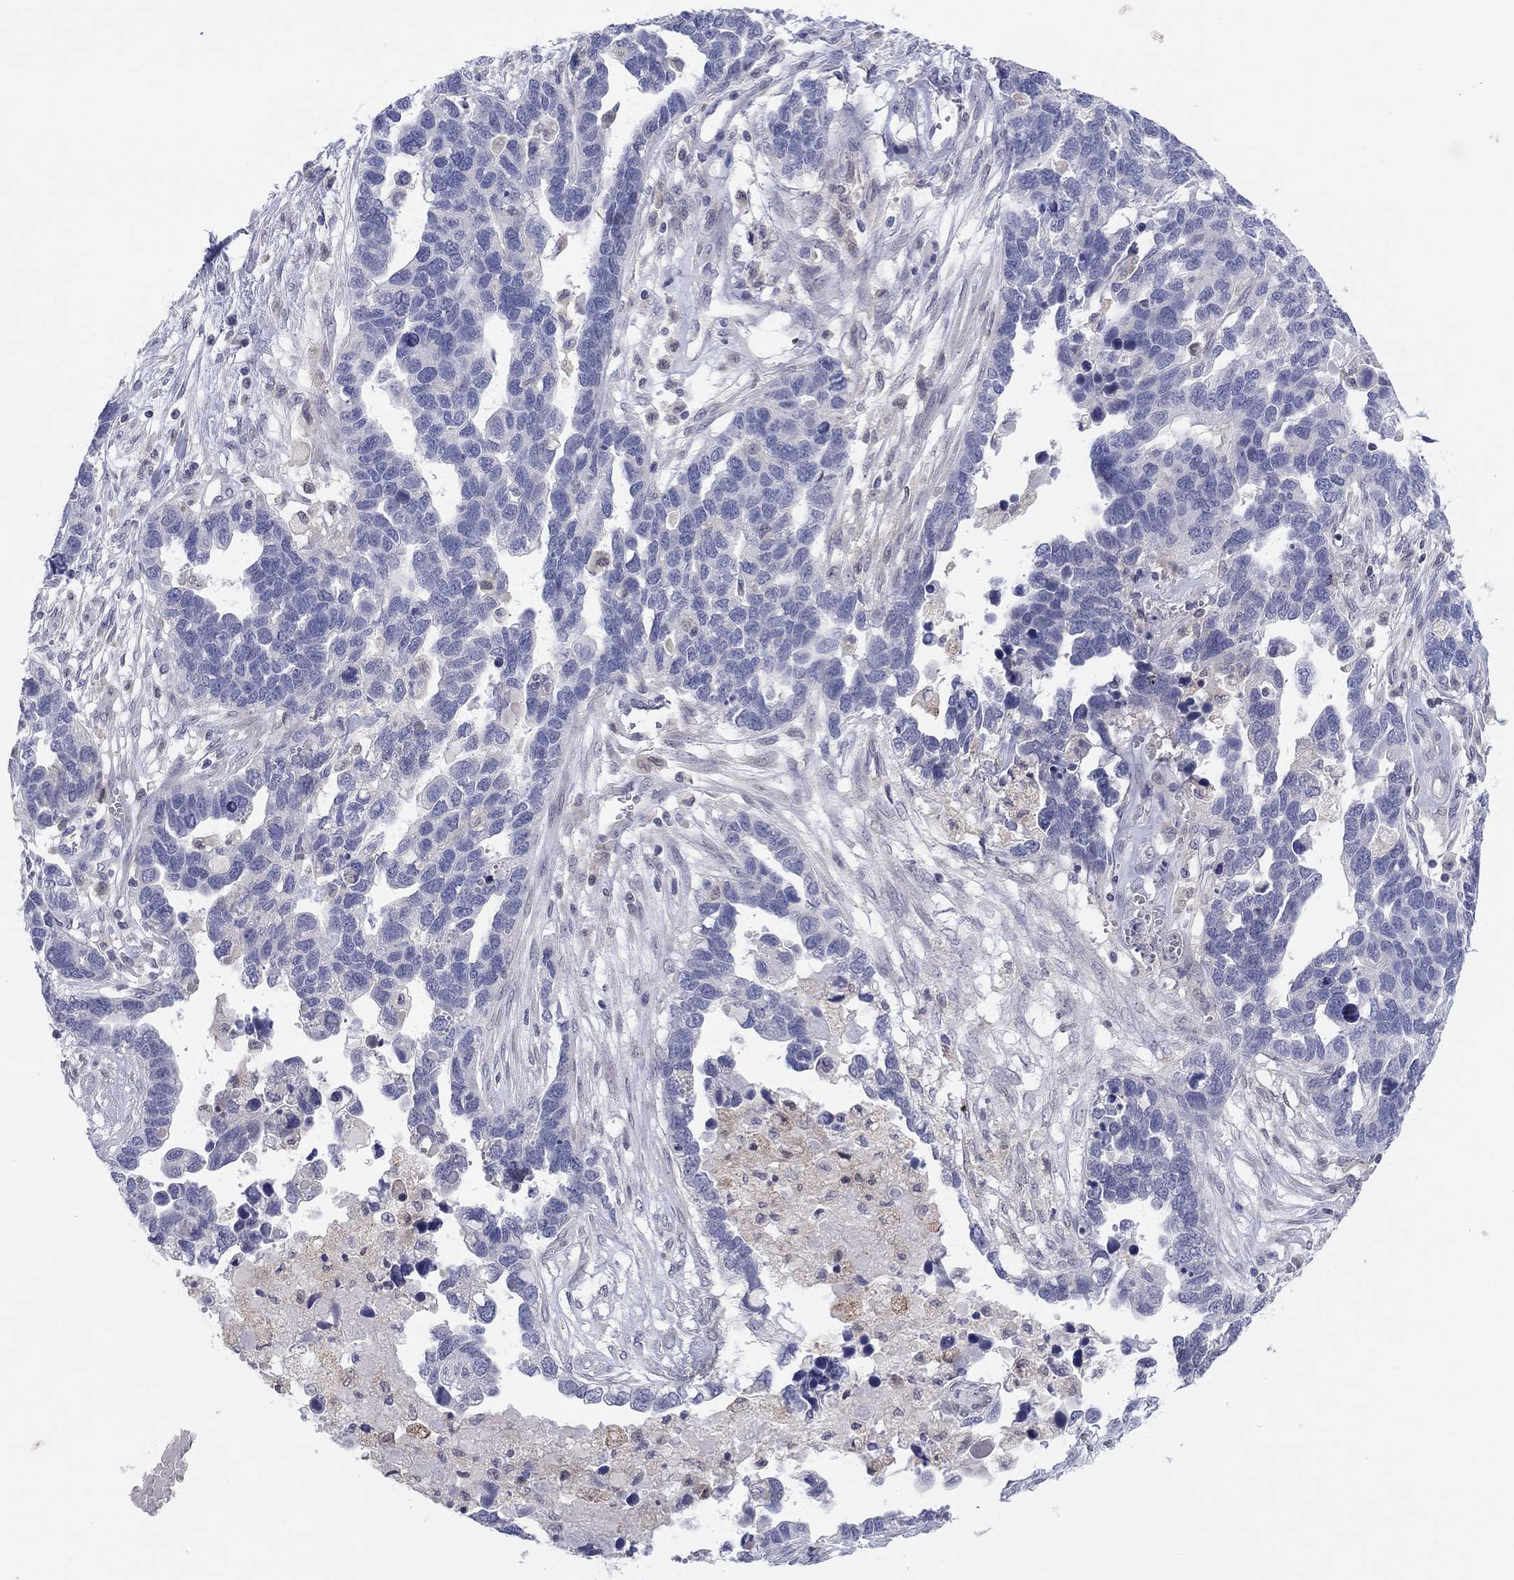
{"staining": {"intensity": "negative", "quantity": "none", "location": "none"}, "tissue": "ovarian cancer", "cell_type": "Tumor cells", "image_type": "cancer", "snomed": [{"axis": "morphology", "description": "Cystadenocarcinoma, serous, NOS"}, {"axis": "topography", "description": "Ovary"}], "caption": "There is no significant positivity in tumor cells of serous cystadenocarcinoma (ovarian).", "gene": "CYP2B6", "patient": {"sex": "female", "age": 54}}